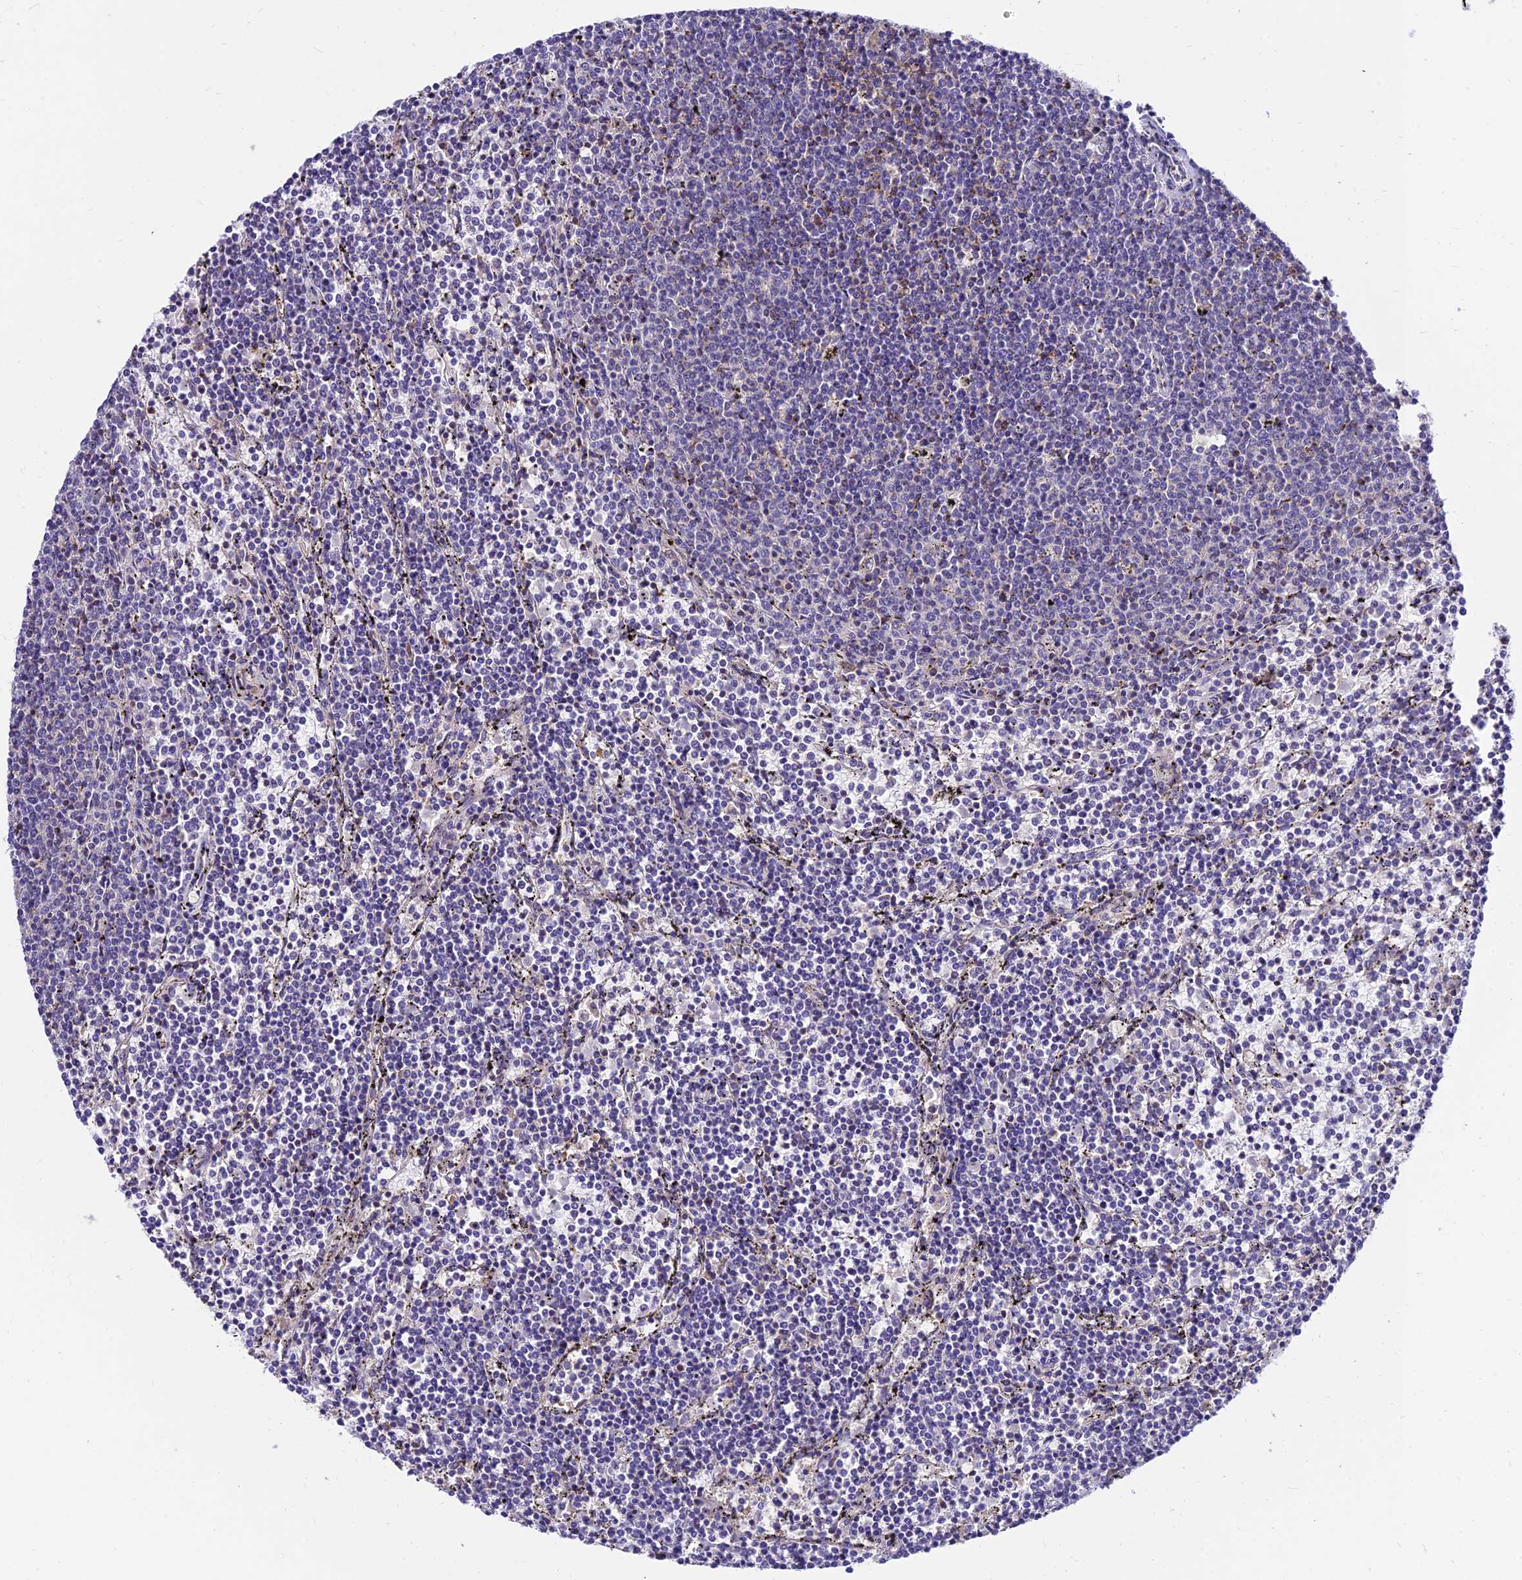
{"staining": {"intensity": "negative", "quantity": "none", "location": "none"}, "tissue": "lymphoma", "cell_type": "Tumor cells", "image_type": "cancer", "snomed": [{"axis": "morphology", "description": "Malignant lymphoma, non-Hodgkin's type, Low grade"}, {"axis": "topography", "description": "Spleen"}], "caption": "DAB (3,3'-diaminobenzidine) immunohistochemical staining of human malignant lymphoma, non-Hodgkin's type (low-grade) reveals no significant expression in tumor cells. (Brightfield microscopy of DAB (3,3'-diaminobenzidine) IHC at high magnification).", "gene": "C6orf132", "patient": {"sex": "female", "age": 50}}